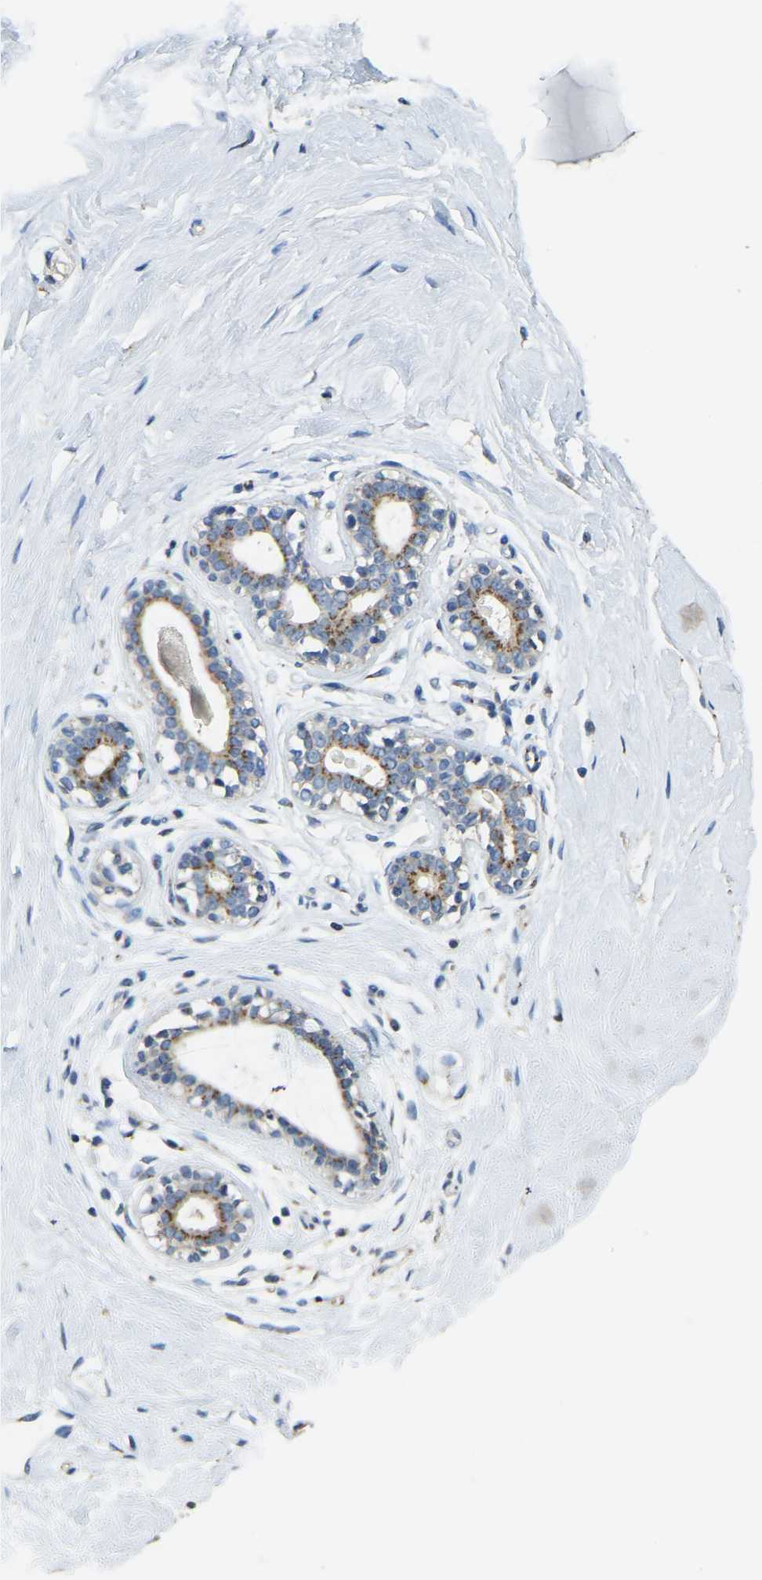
{"staining": {"intensity": "weak", "quantity": ">75%", "location": "cytoplasmic/membranous"}, "tissue": "breast", "cell_type": "Adipocytes", "image_type": "normal", "snomed": [{"axis": "morphology", "description": "Normal tissue, NOS"}, {"axis": "topography", "description": "Breast"}], "caption": "Protein staining demonstrates weak cytoplasmic/membranous expression in about >75% of adipocytes in unremarkable breast. (DAB IHC with brightfield microscopy, high magnification).", "gene": "FAM174A", "patient": {"sex": "female", "age": 23}}